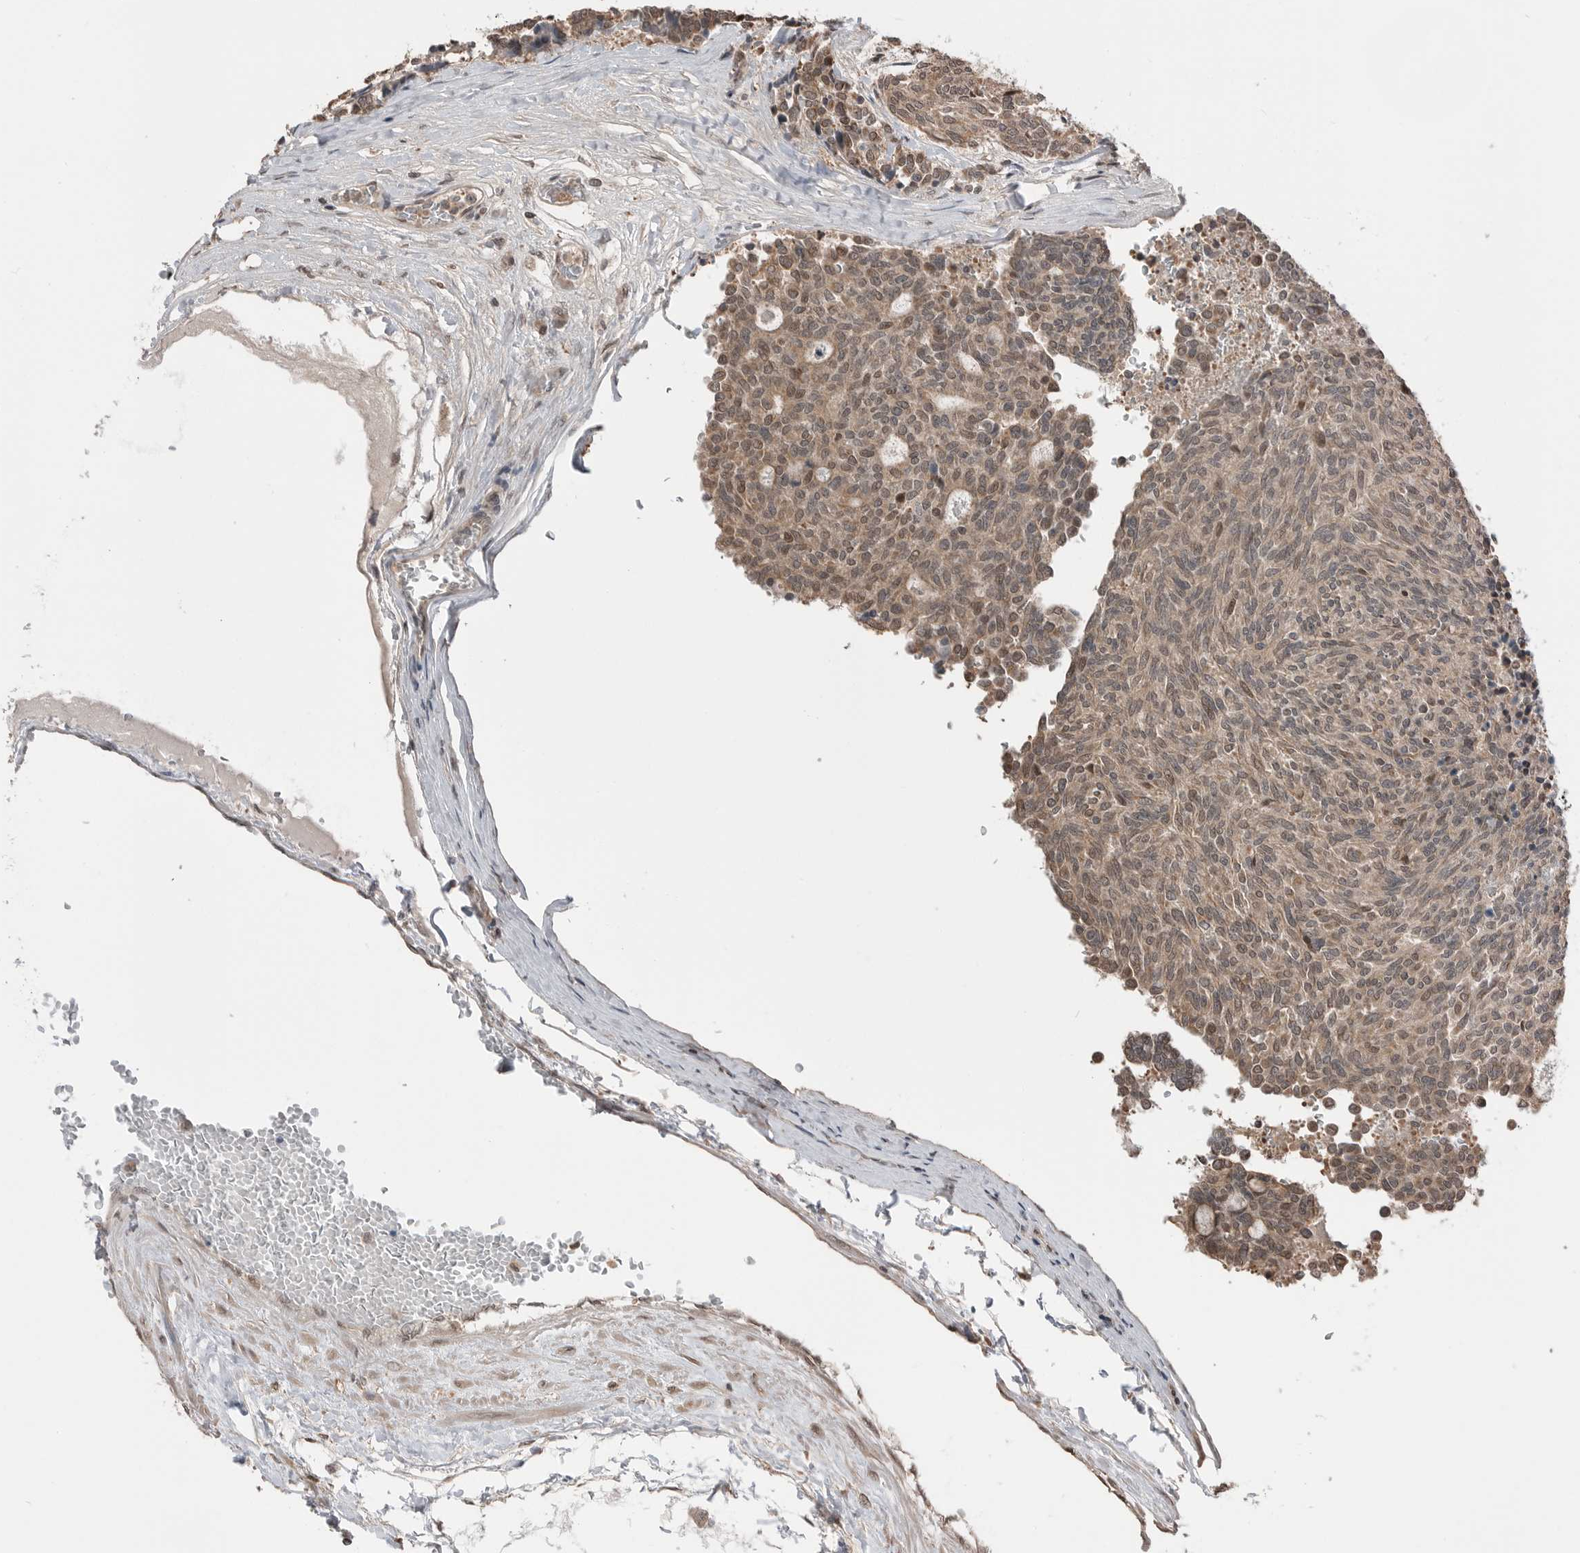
{"staining": {"intensity": "weak", "quantity": ">75%", "location": "cytoplasmic/membranous,nuclear"}, "tissue": "carcinoid", "cell_type": "Tumor cells", "image_type": "cancer", "snomed": [{"axis": "morphology", "description": "Carcinoid, malignant, NOS"}, {"axis": "topography", "description": "Pancreas"}], "caption": "Immunohistochemistry image of neoplastic tissue: human malignant carcinoid stained using immunohistochemistry (IHC) exhibits low levels of weak protein expression localized specifically in the cytoplasmic/membranous and nuclear of tumor cells, appearing as a cytoplasmic/membranous and nuclear brown color.", "gene": "PEAK1", "patient": {"sex": "female", "age": 54}}